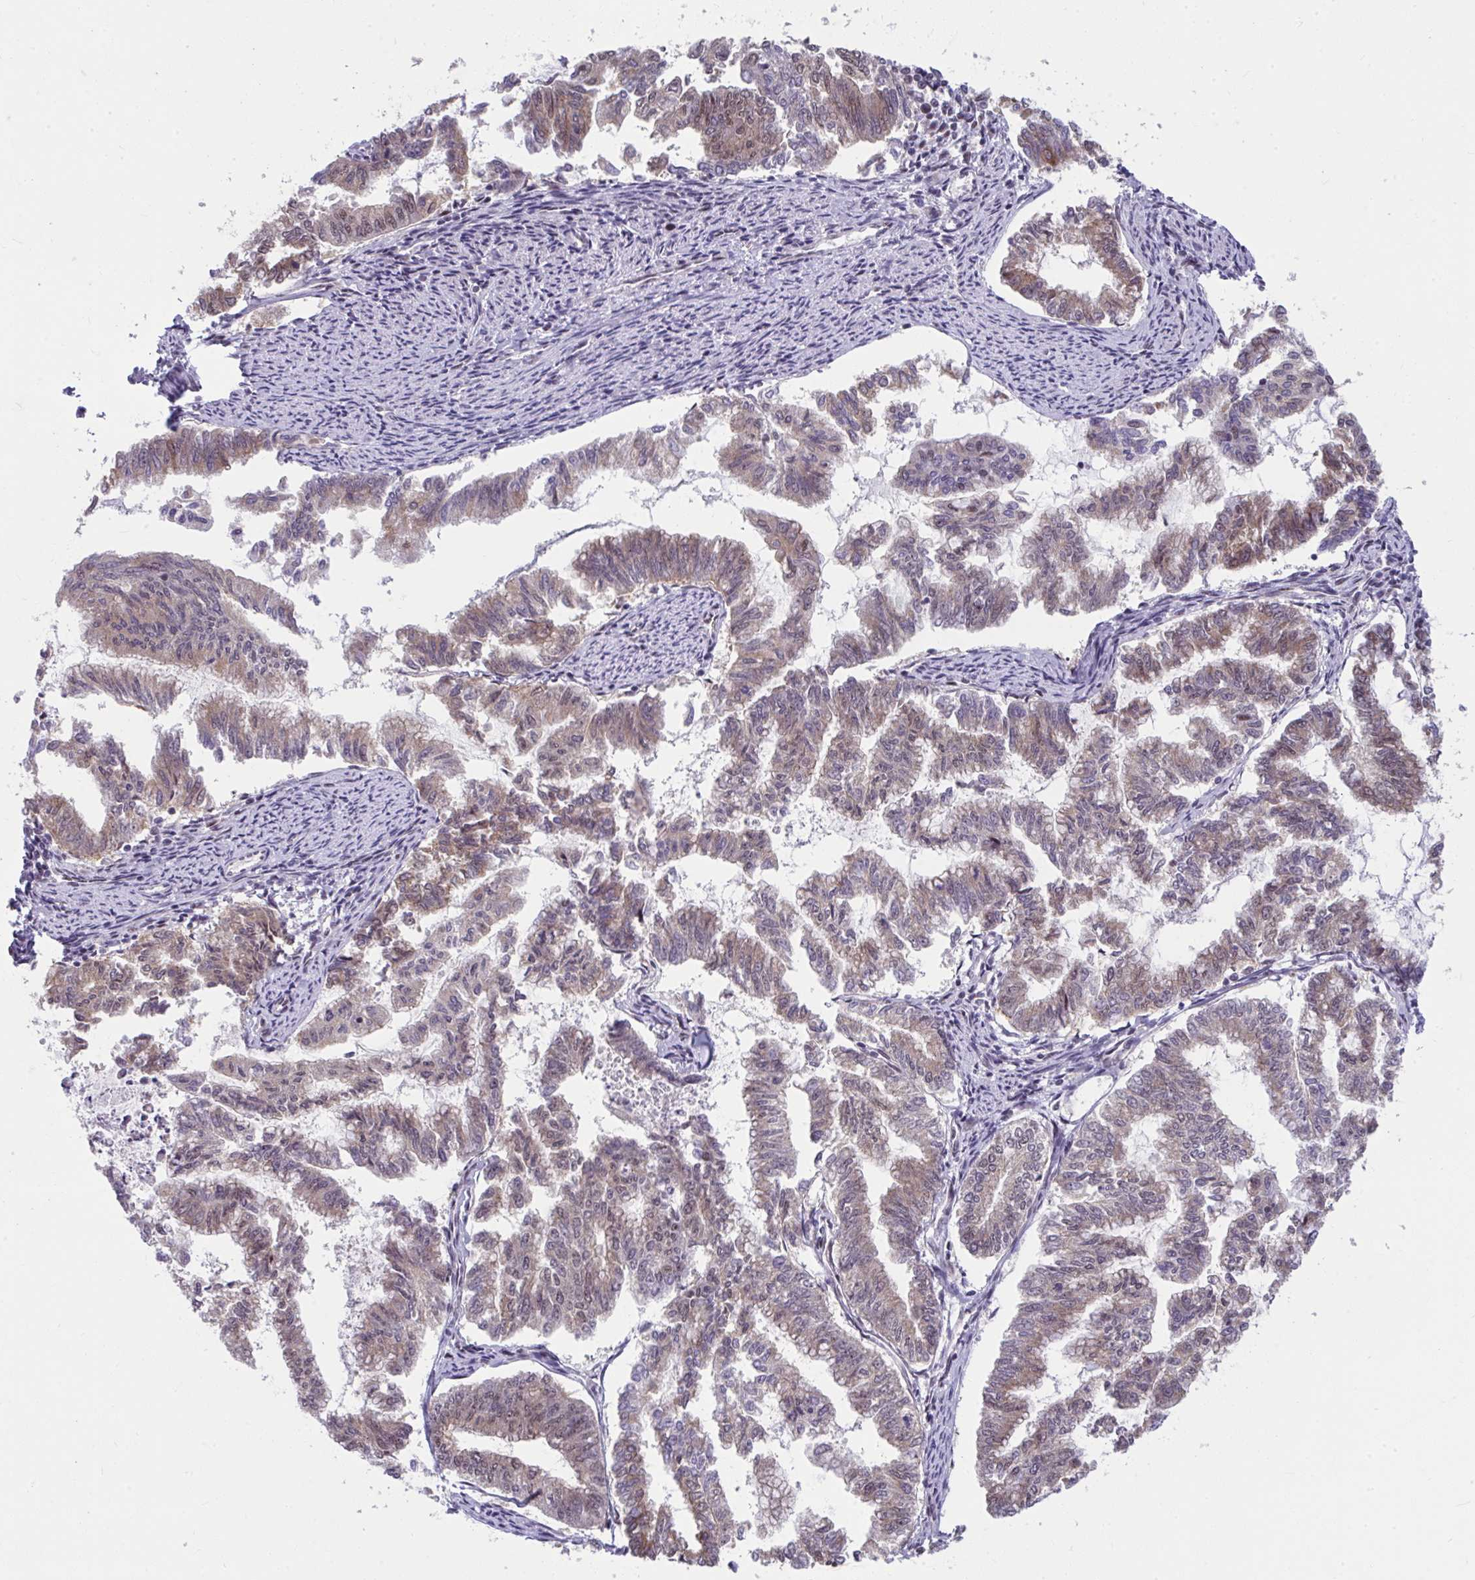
{"staining": {"intensity": "moderate", "quantity": ">75%", "location": "cytoplasmic/membranous,nuclear"}, "tissue": "endometrial cancer", "cell_type": "Tumor cells", "image_type": "cancer", "snomed": [{"axis": "morphology", "description": "Adenocarcinoma, NOS"}, {"axis": "topography", "description": "Endometrium"}], "caption": "The immunohistochemical stain shows moderate cytoplasmic/membranous and nuclear expression in tumor cells of endometrial cancer (adenocarcinoma) tissue.", "gene": "SLC35C2", "patient": {"sex": "female", "age": 79}}